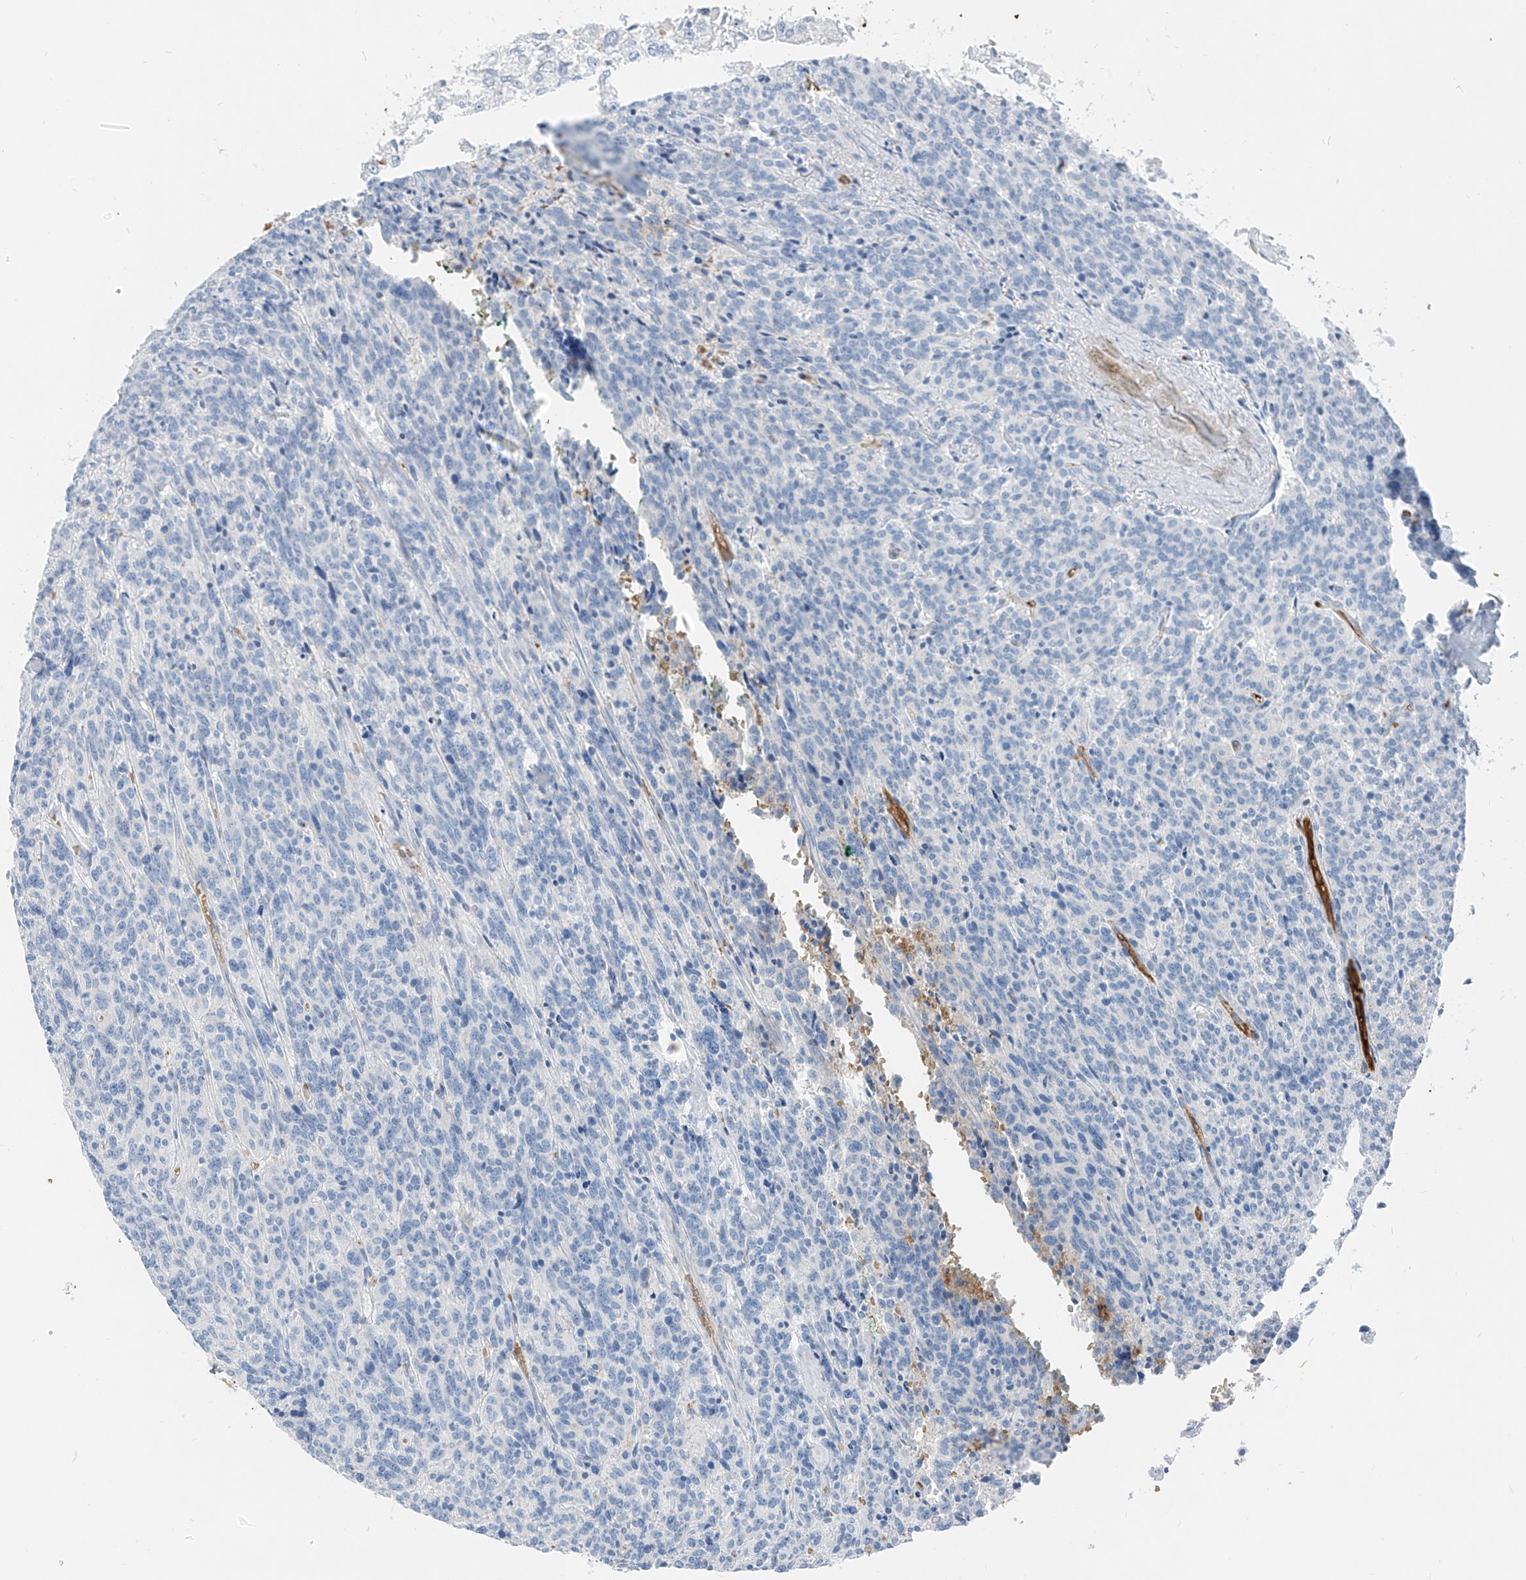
{"staining": {"intensity": "negative", "quantity": "none", "location": "none"}, "tissue": "carcinoid", "cell_type": "Tumor cells", "image_type": "cancer", "snomed": [{"axis": "morphology", "description": "Carcinoid, malignant, NOS"}, {"axis": "topography", "description": "Lung"}], "caption": "The micrograph shows no significant staining in tumor cells of carcinoid.", "gene": "PRSS23", "patient": {"sex": "female", "age": 46}}